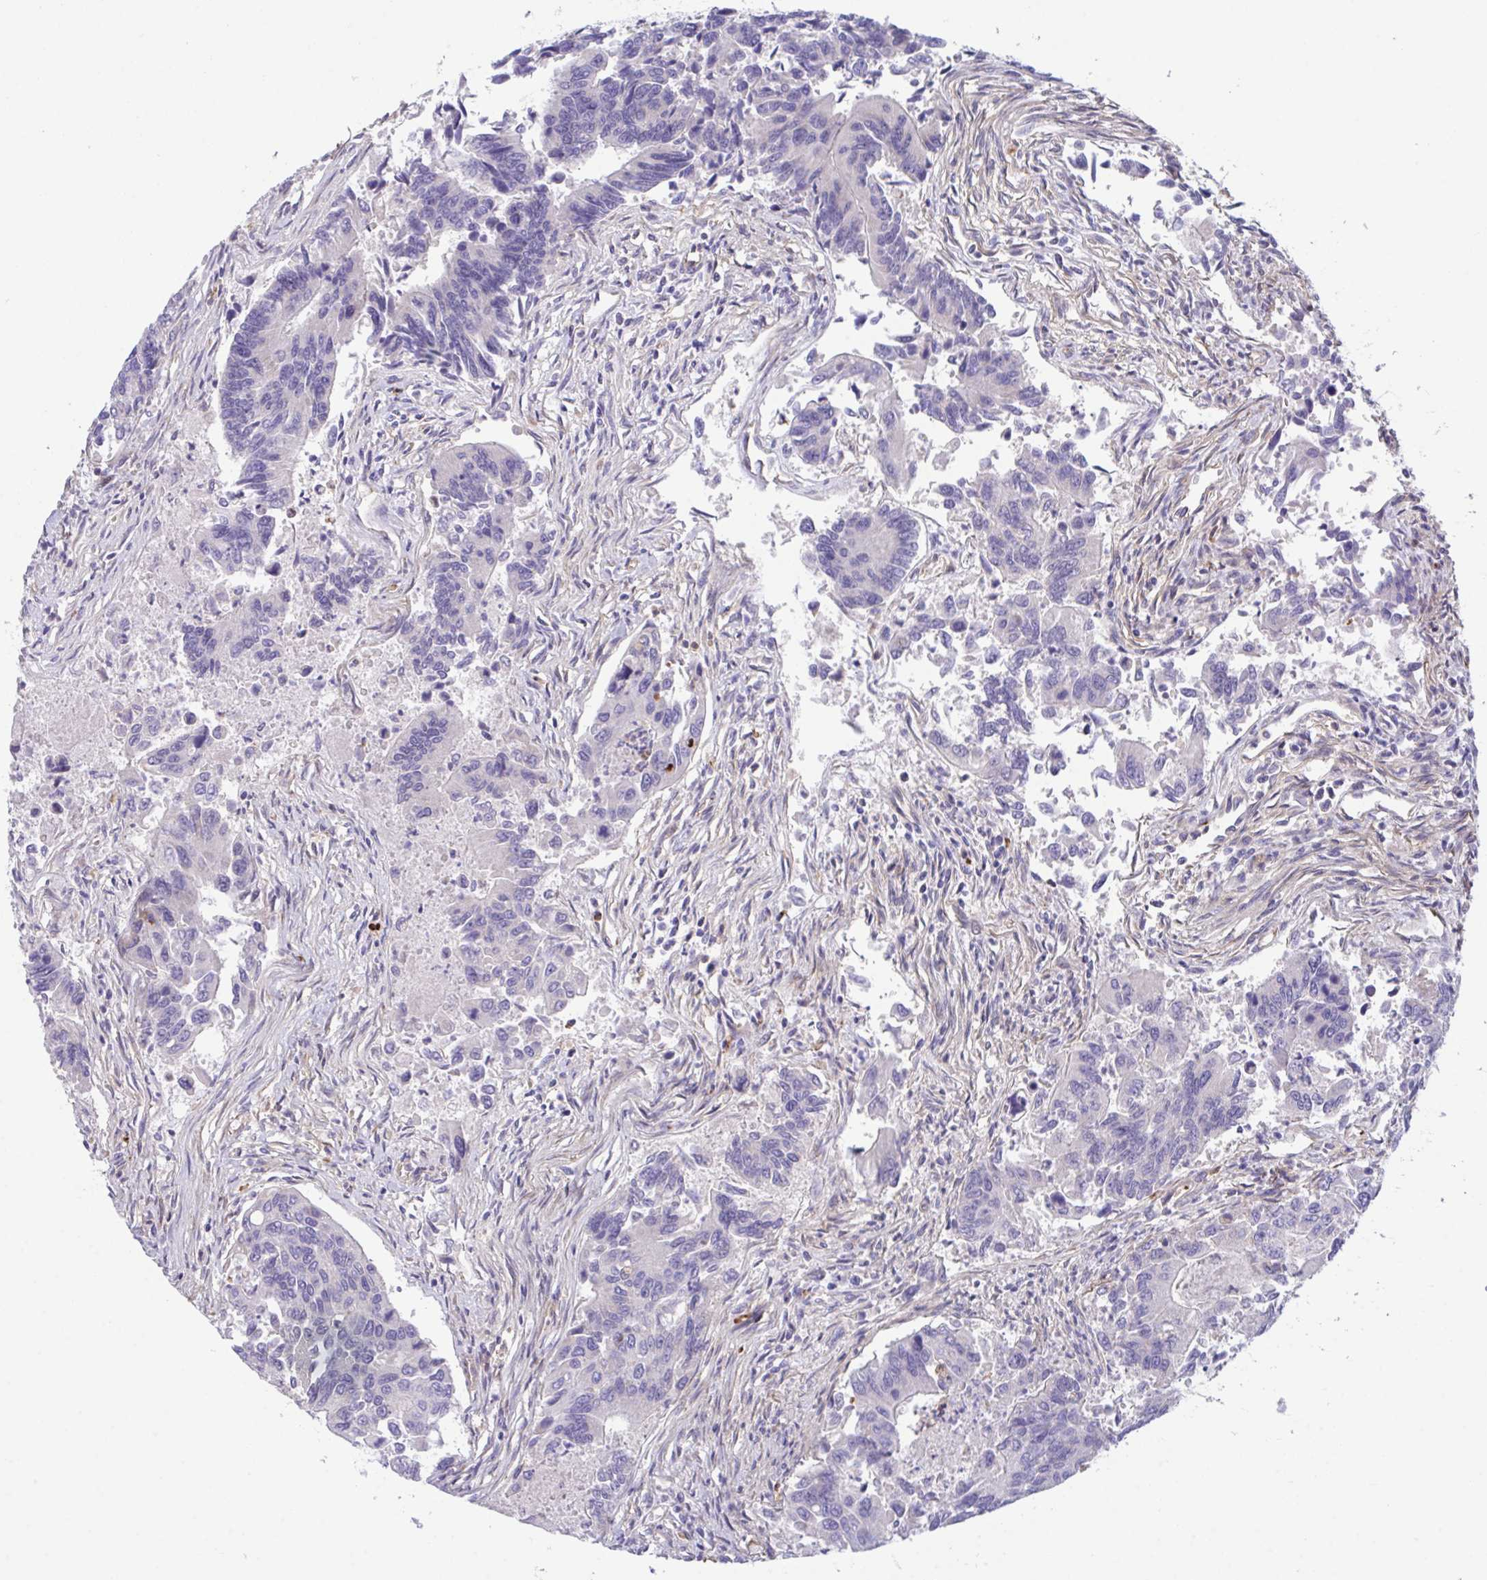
{"staining": {"intensity": "negative", "quantity": "none", "location": "none"}, "tissue": "colorectal cancer", "cell_type": "Tumor cells", "image_type": "cancer", "snomed": [{"axis": "morphology", "description": "Adenocarcinoma, NOS"}, {"axis": "topography", "description": "Colon"}], "caption": "Colorectal cancer (adenocarcinoma) stained for a protein using immunohistochemistry (IHC) reveals no staining tumor cells.", "gene": "RHOXF1", "patient": {"sex": "female", "age": 67}}